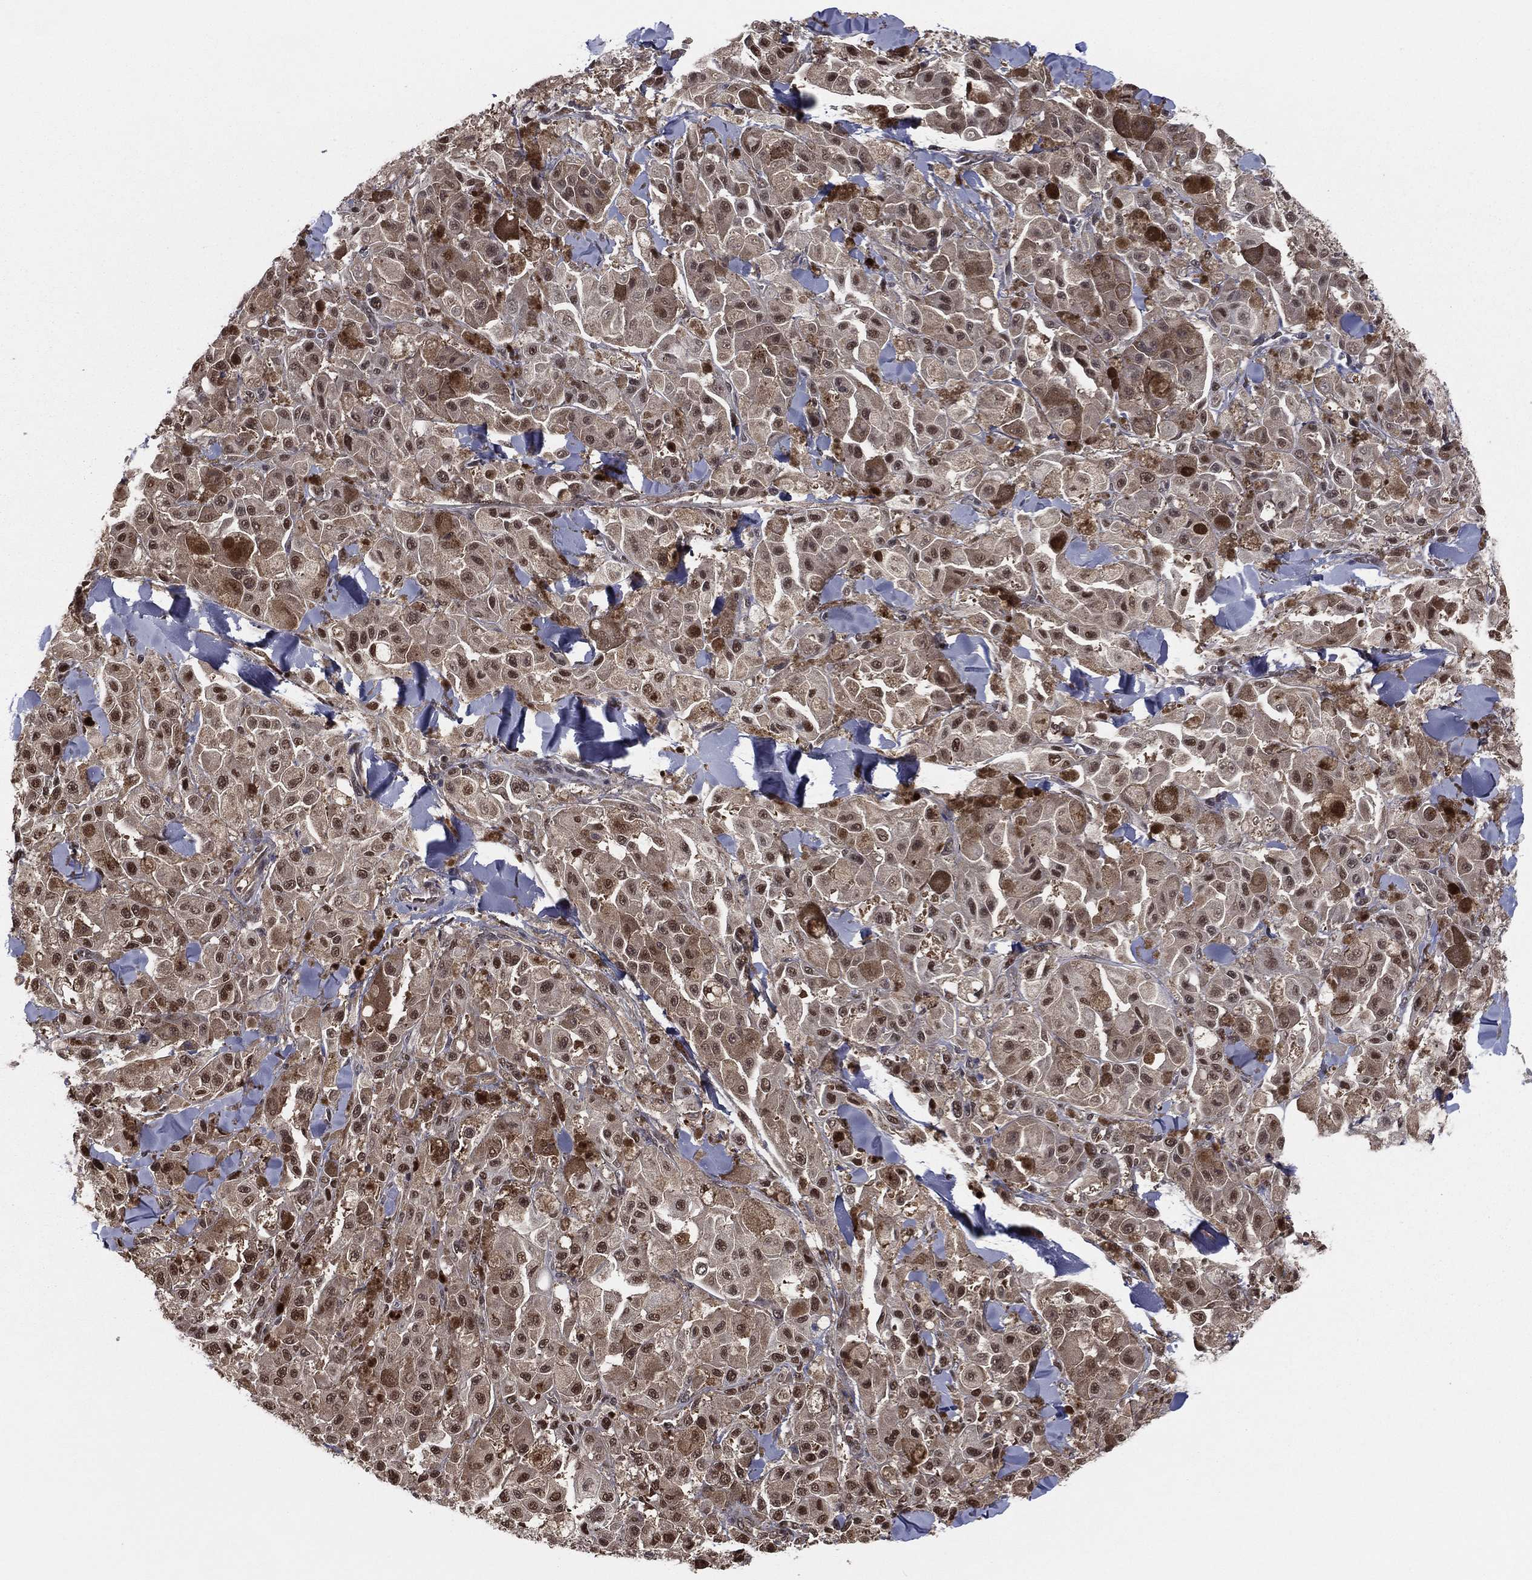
{"staining": {"intensity": "moderate", "quantity": ">75%", "location": "cytoplasmic/membranous,nuclear"}, "tissue": "melanoma", "cell_type": "Tumor cells", "image_type": "cancer", "snomed": [{"axis": "morphology", "description": "Malignant melanoma, NOS"}, {"axis": "topography", "description": "Skin"}], "caption": "Tumor cells display medium levels of moderate cytoplasmic/membranous and nuclear positivity in about >75% of cells in human melanoma. (DAB (3,3'-diaminobenzidine) IHC with brightfield microscopy, high magnification).", "gene": "ICOSLG", "patient": {"sex": "female", "age": 58}}